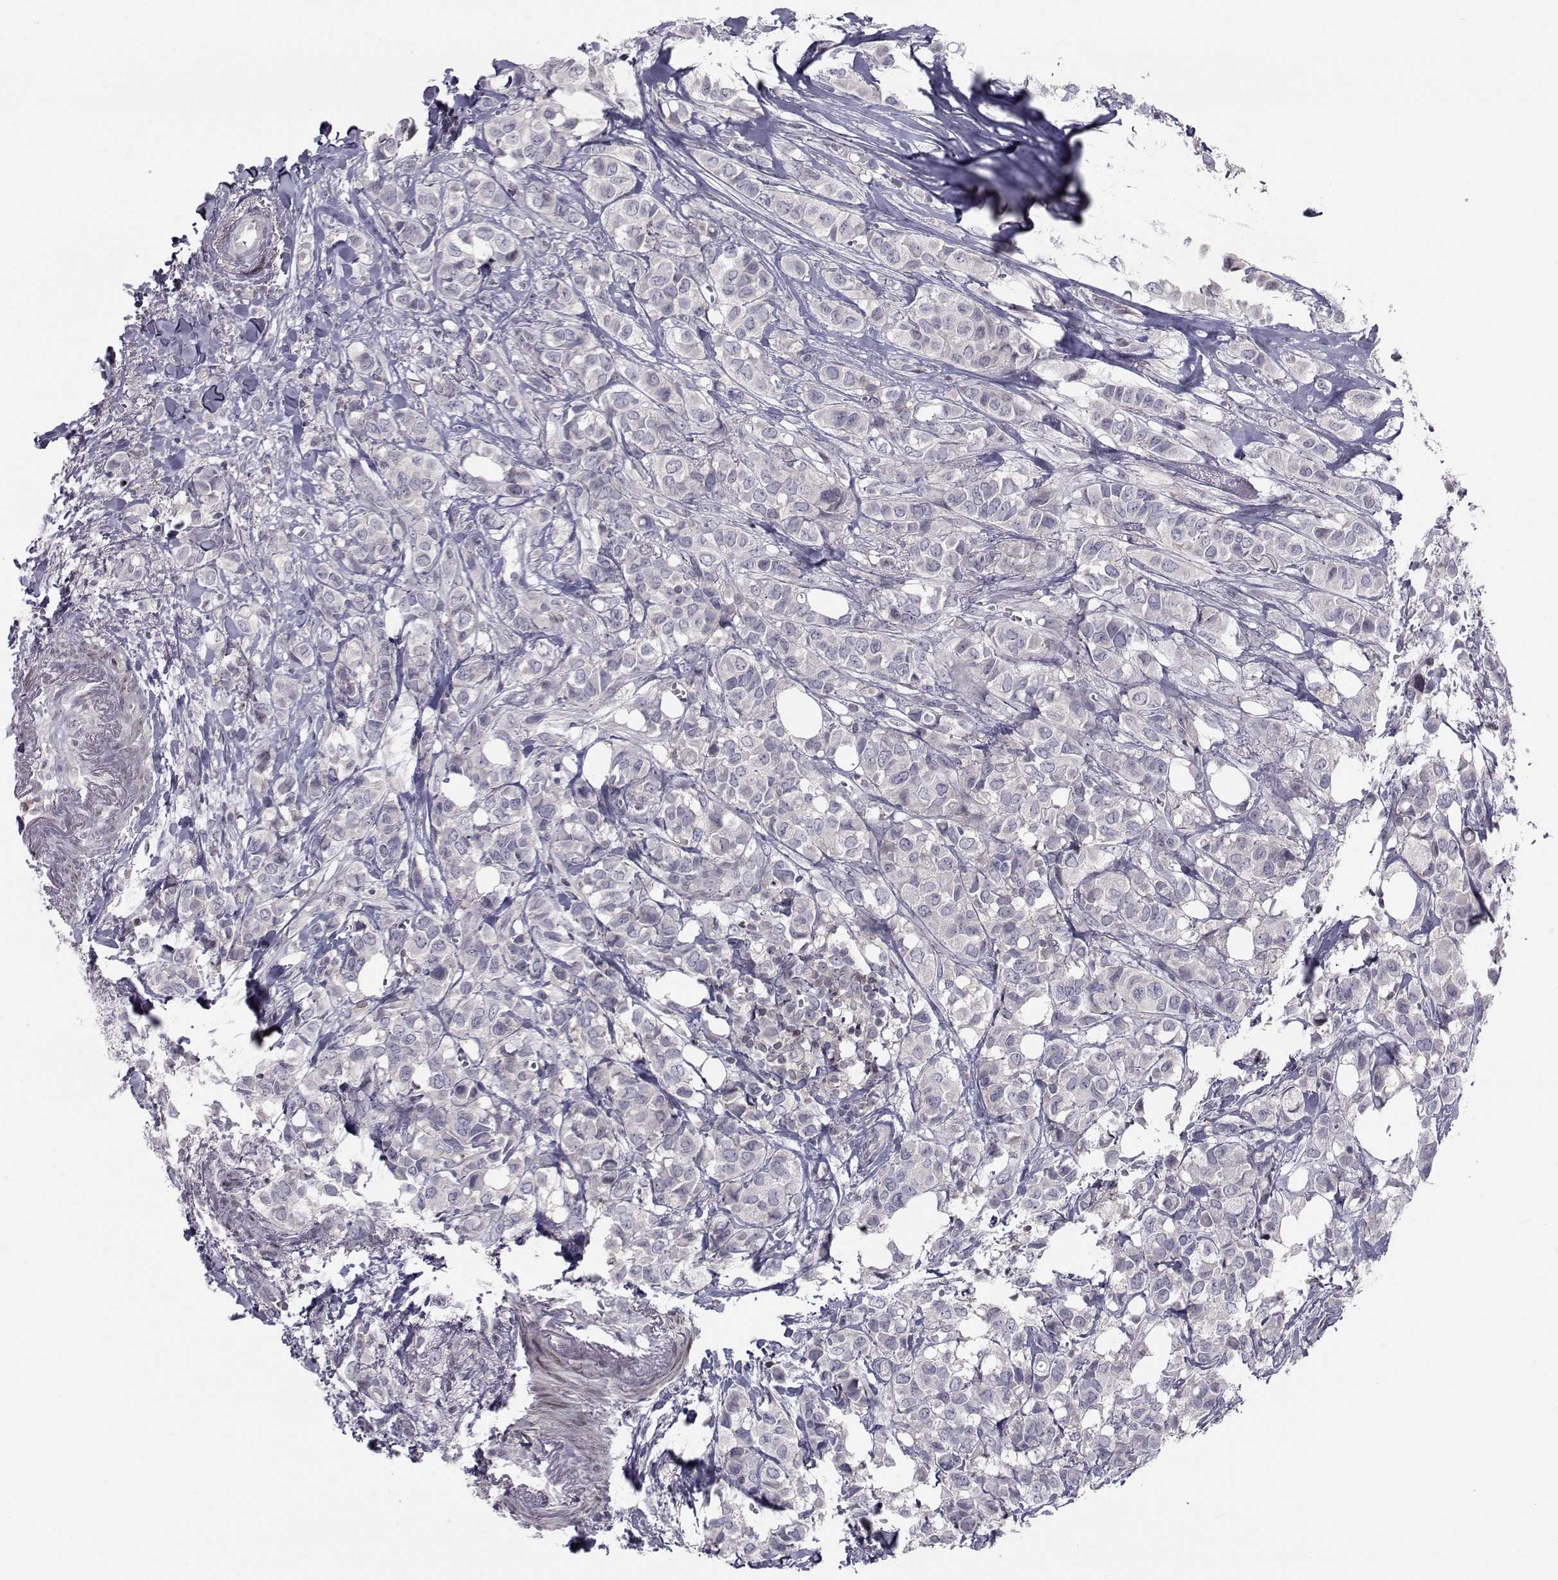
{"staining": {"intensity": "negative", "quantity": "none", "location": "none"}, "tissue": "breast cancer", "cell_type": "Tumor cells", "image_type": "cancer", "snomed": [{"axis": "morphology", "description": "Duct carcinoma"}, {"axis": "topography", "description": "Breast"}], "caption": "Immunohistochemical staining of human breast infiltrating ductal carcinoma reveals no significant staining in tumor cells. The staining was performed using DAB (3,3'-diaminobenzidine) to visualize the protein expression in brown, while the nuclei were stained in blue with hematoxylin (Magnification: 20x).", "gene": "PCP4L1", "patient": {"sex": "female", "age": 85}}